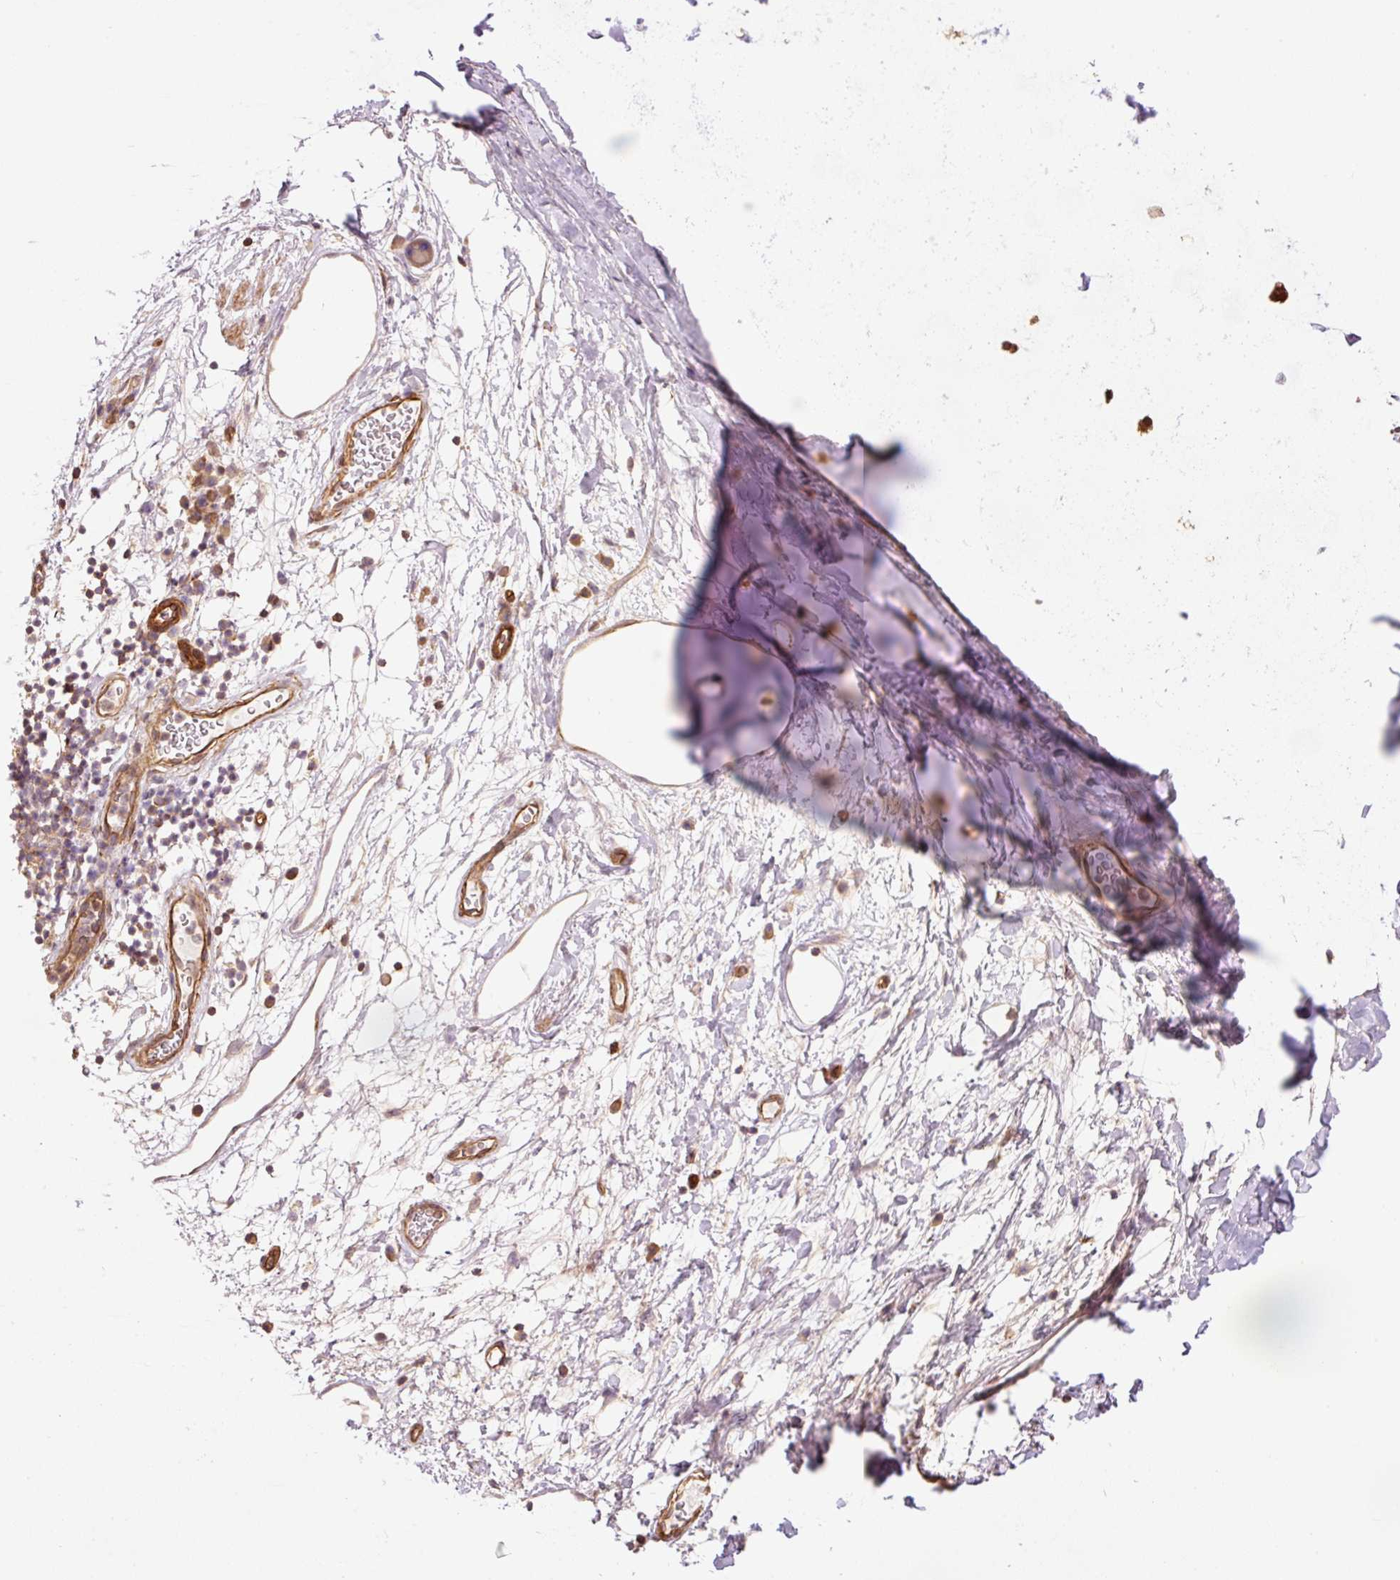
{"staining": {"intensity": "negative", "quantity": "none", "location": "none"}, "tissue": "adipose tissue", "cell_type": "Adipocytes", "image_type": "normal", "snomed": [{"axis": "morphology", "description": "Normal tissue, NOS"}, {"axis": "topography", "description": "Cartilage tissue"}, {"axis": "topography", "description": "Bronchus"}], "caption": "High power microscopy image of an IHC histopathology image of unremarkable adipose tissue, revealing no significant positivity in adipocytes. Brightfield microscopy of immunohistochemistry stained with DAB (brown) and hematoxylin (blue), captured at high magnification.", "gene": "PPP1R1B", "patient": {"sex": "male", "age": 58}}